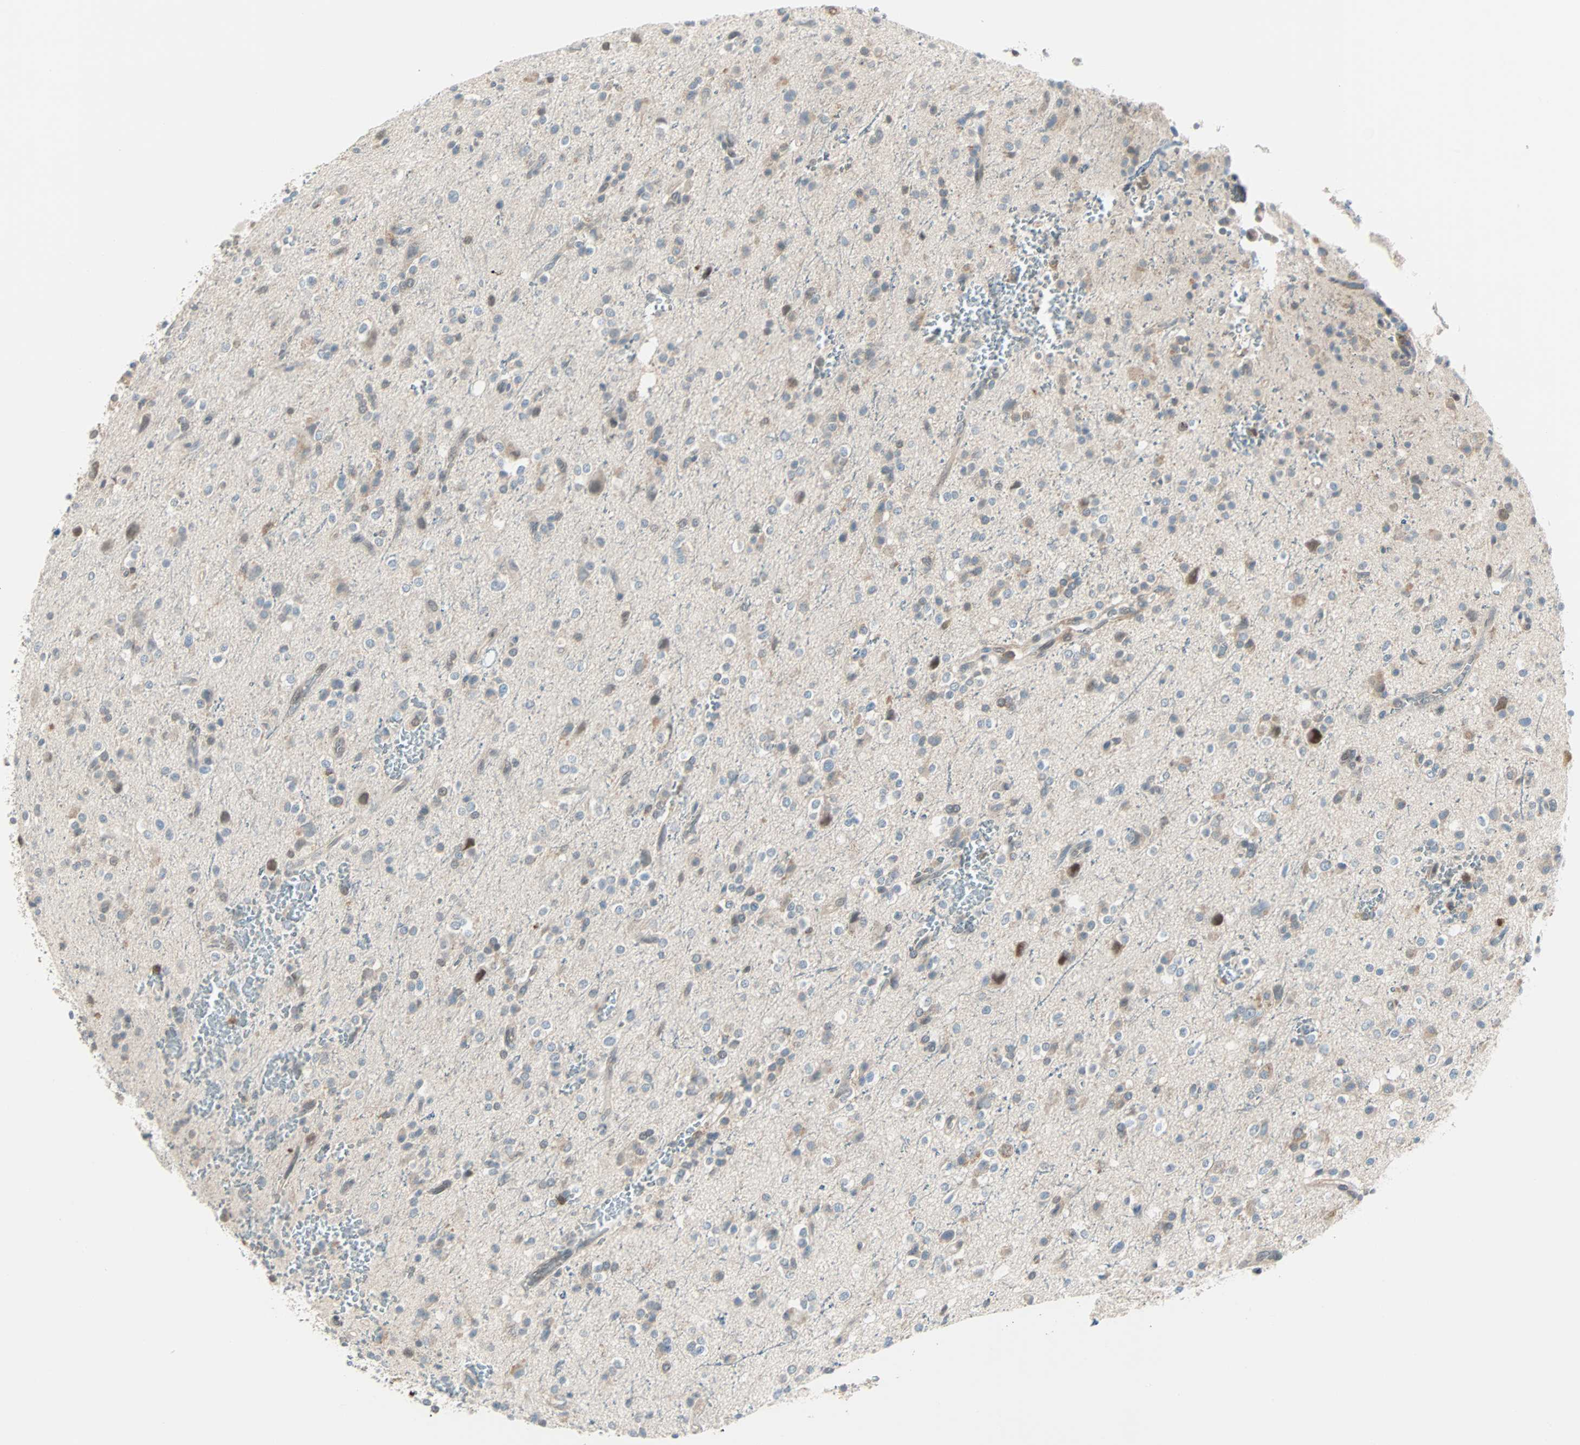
{"staining": {"intensity": "moderate", "quantity": "<25%", "location": "cytoplasmic/membranous"}, "tissue": "glioma", "cell_type": "Tumor cells", "image_type": "cancer", "snomed": [{"axis": "morphology", "description": "Glioma, malignant, High grade"}, {"axis": "topography", "description": "Brain"}], "caption": "Tumor cells demonstrate moderate cytoplasmic/membranous expression in about <25% of cells in malignant high-grade glioma. (DAB = brown stain, brightfield microscopy at high magnification).", "gene": "SMIM8", "patient": {"sex": "male", "age": 47}}